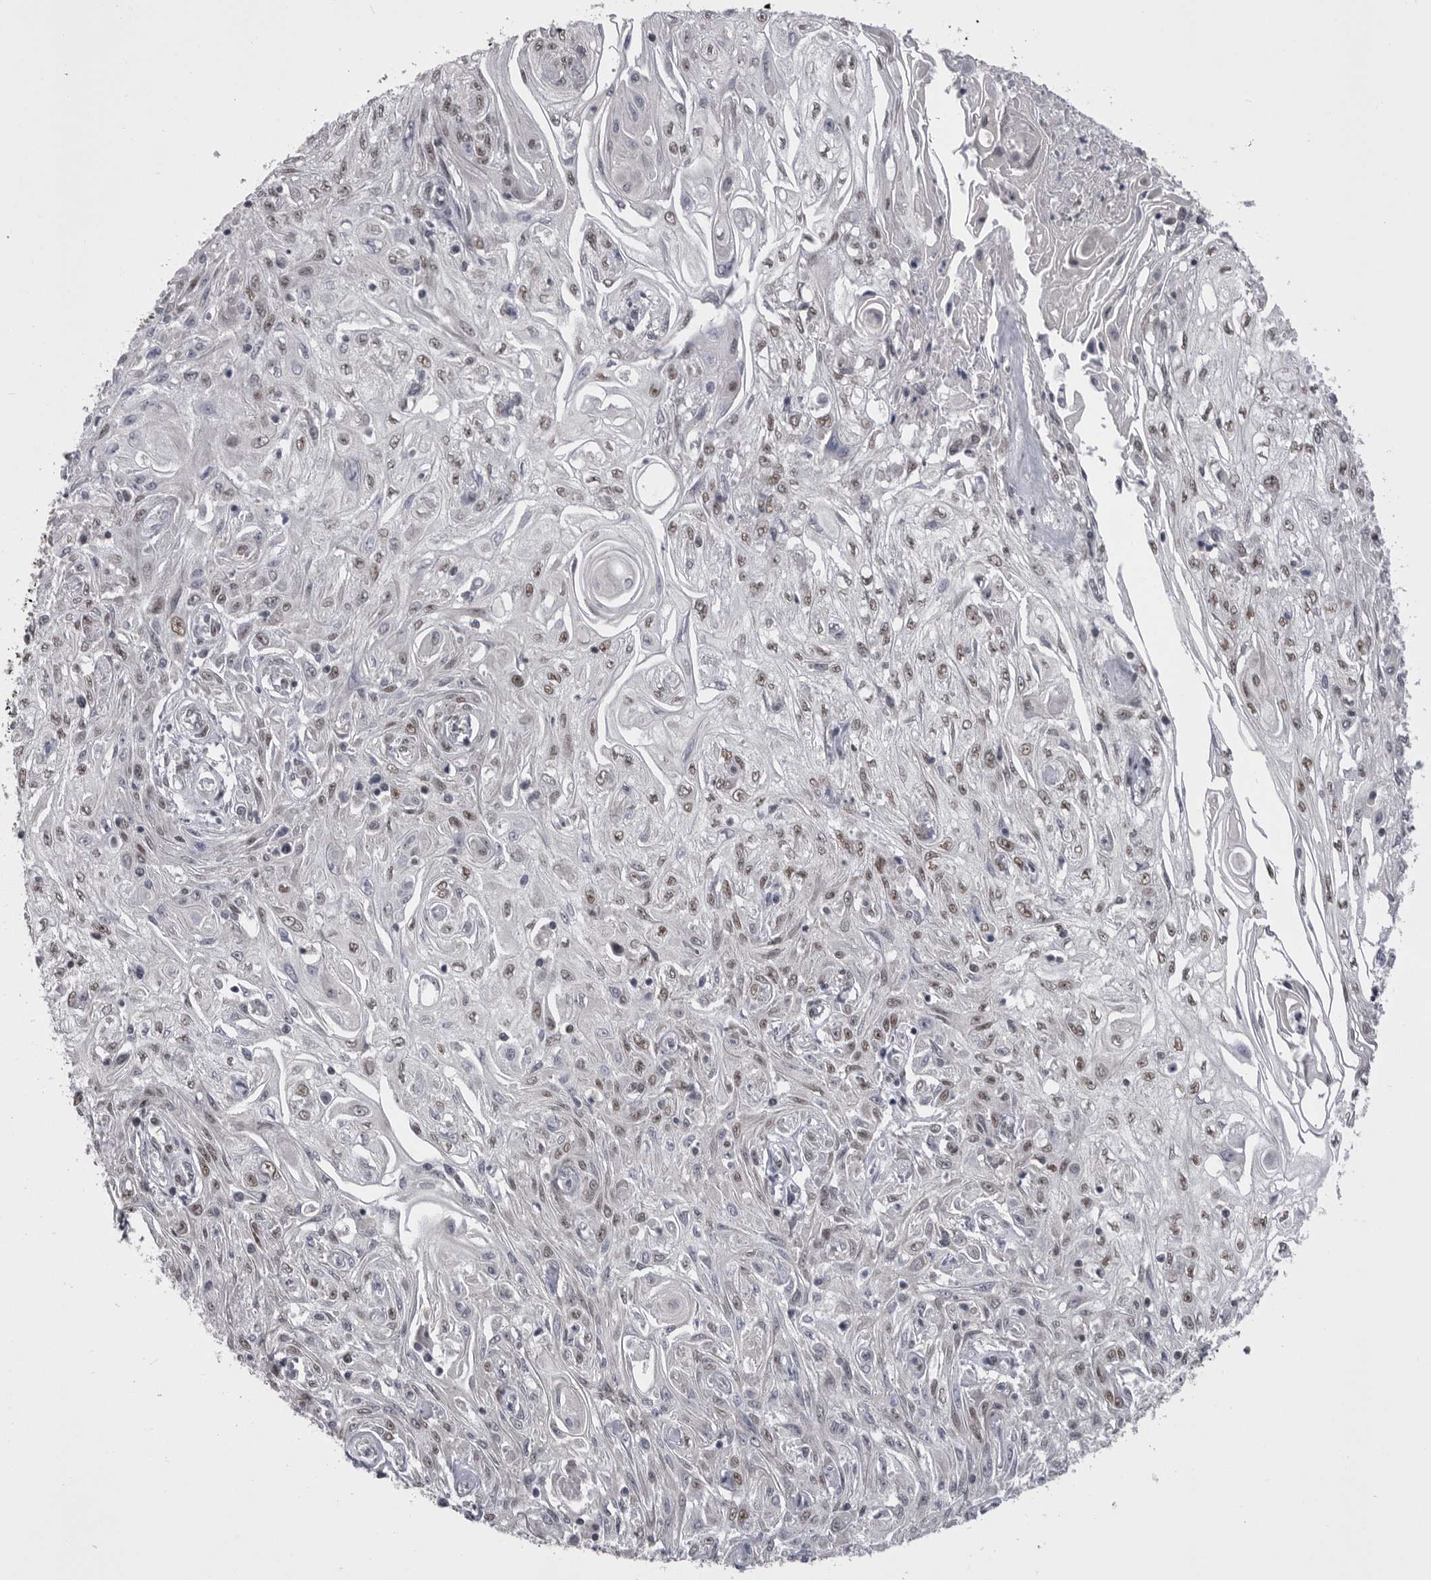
{"staining": {"intensity": "moderate", "quantity": "25%-75%", "location": "nuclear"}, "tissue": "skin cancer", "cell_type": "Tumor cells", "image_type": "cancer", "snomed": [{"axis": "morphology", "description": "Squamous cell carcinoma, NOS"}, {"axis": "morphology", "description": "Squamous cell carcinoma, metastatic, NOS"}, {"axis": "topography", "description": "Skin"}, {"axis": "topography", "description": "Lymph node"}], "caption": "Immunohistochemistry (IHC) (DAB) staining of skin metastatic squamous cell carcinoma demonstrates moderate nuclear protein positivity in about 25%-75% of tumor cells. (DAB = brown stain, brightfield microscopy at high magnification).", "gene": "MEPCE", "patient": {"sex": "male", "age": 75}}